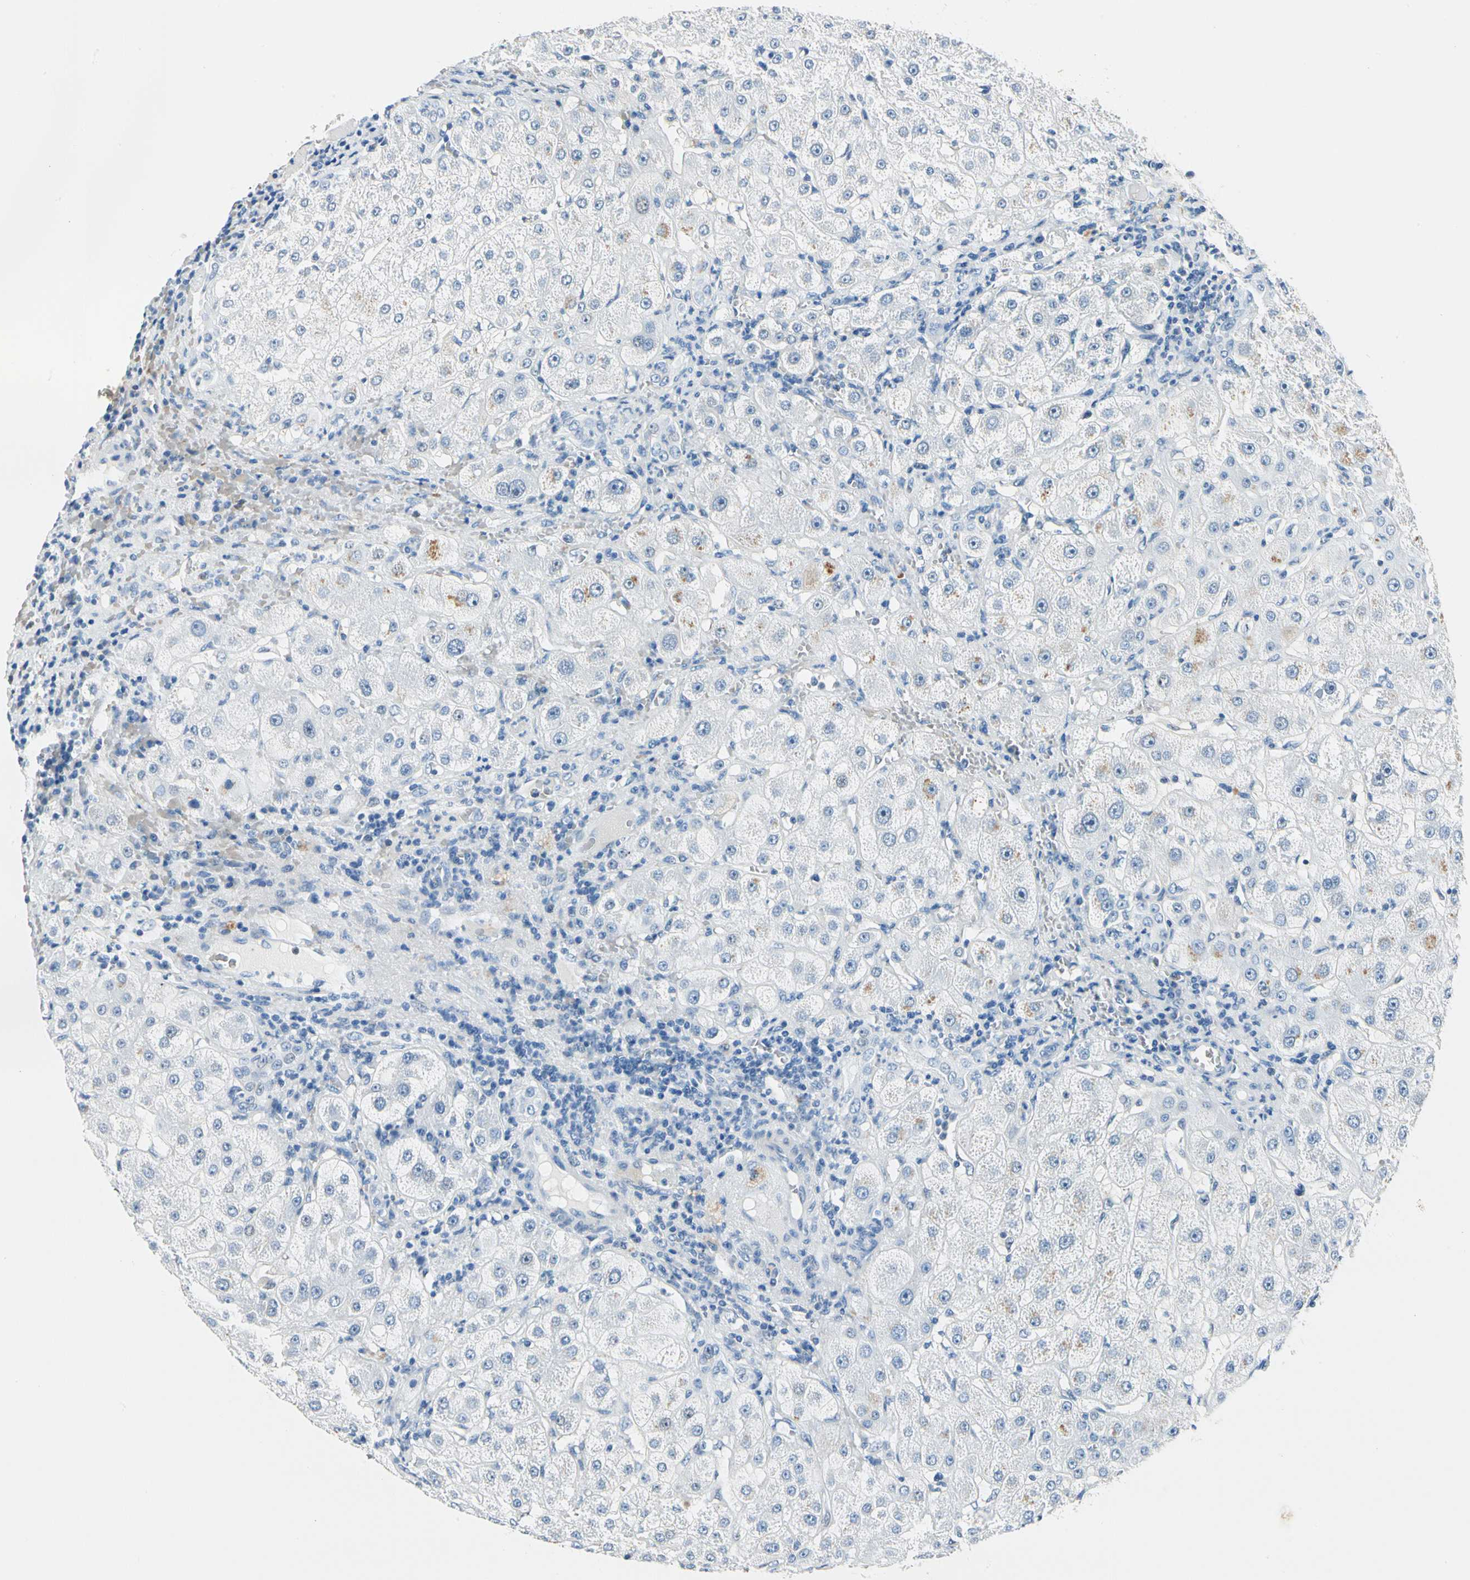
{"staining": {"intensity": "negative", "quantity": "none", "location": "none"}, "tissue": "liver", "cell_type": "Cholangiocytes", "image_type": "normal", "snomed": [{"axis": "morphology", "description": "Normal tissue, NOS"}, {"axis": "topography", "description": "Liver"}], "caption": "An IHC photomicrograph of normal liver is shown. There is no staining in cholangiocytes of liver.", "gene": "CA1", "patient": {"sex": "female", "age": 79}}